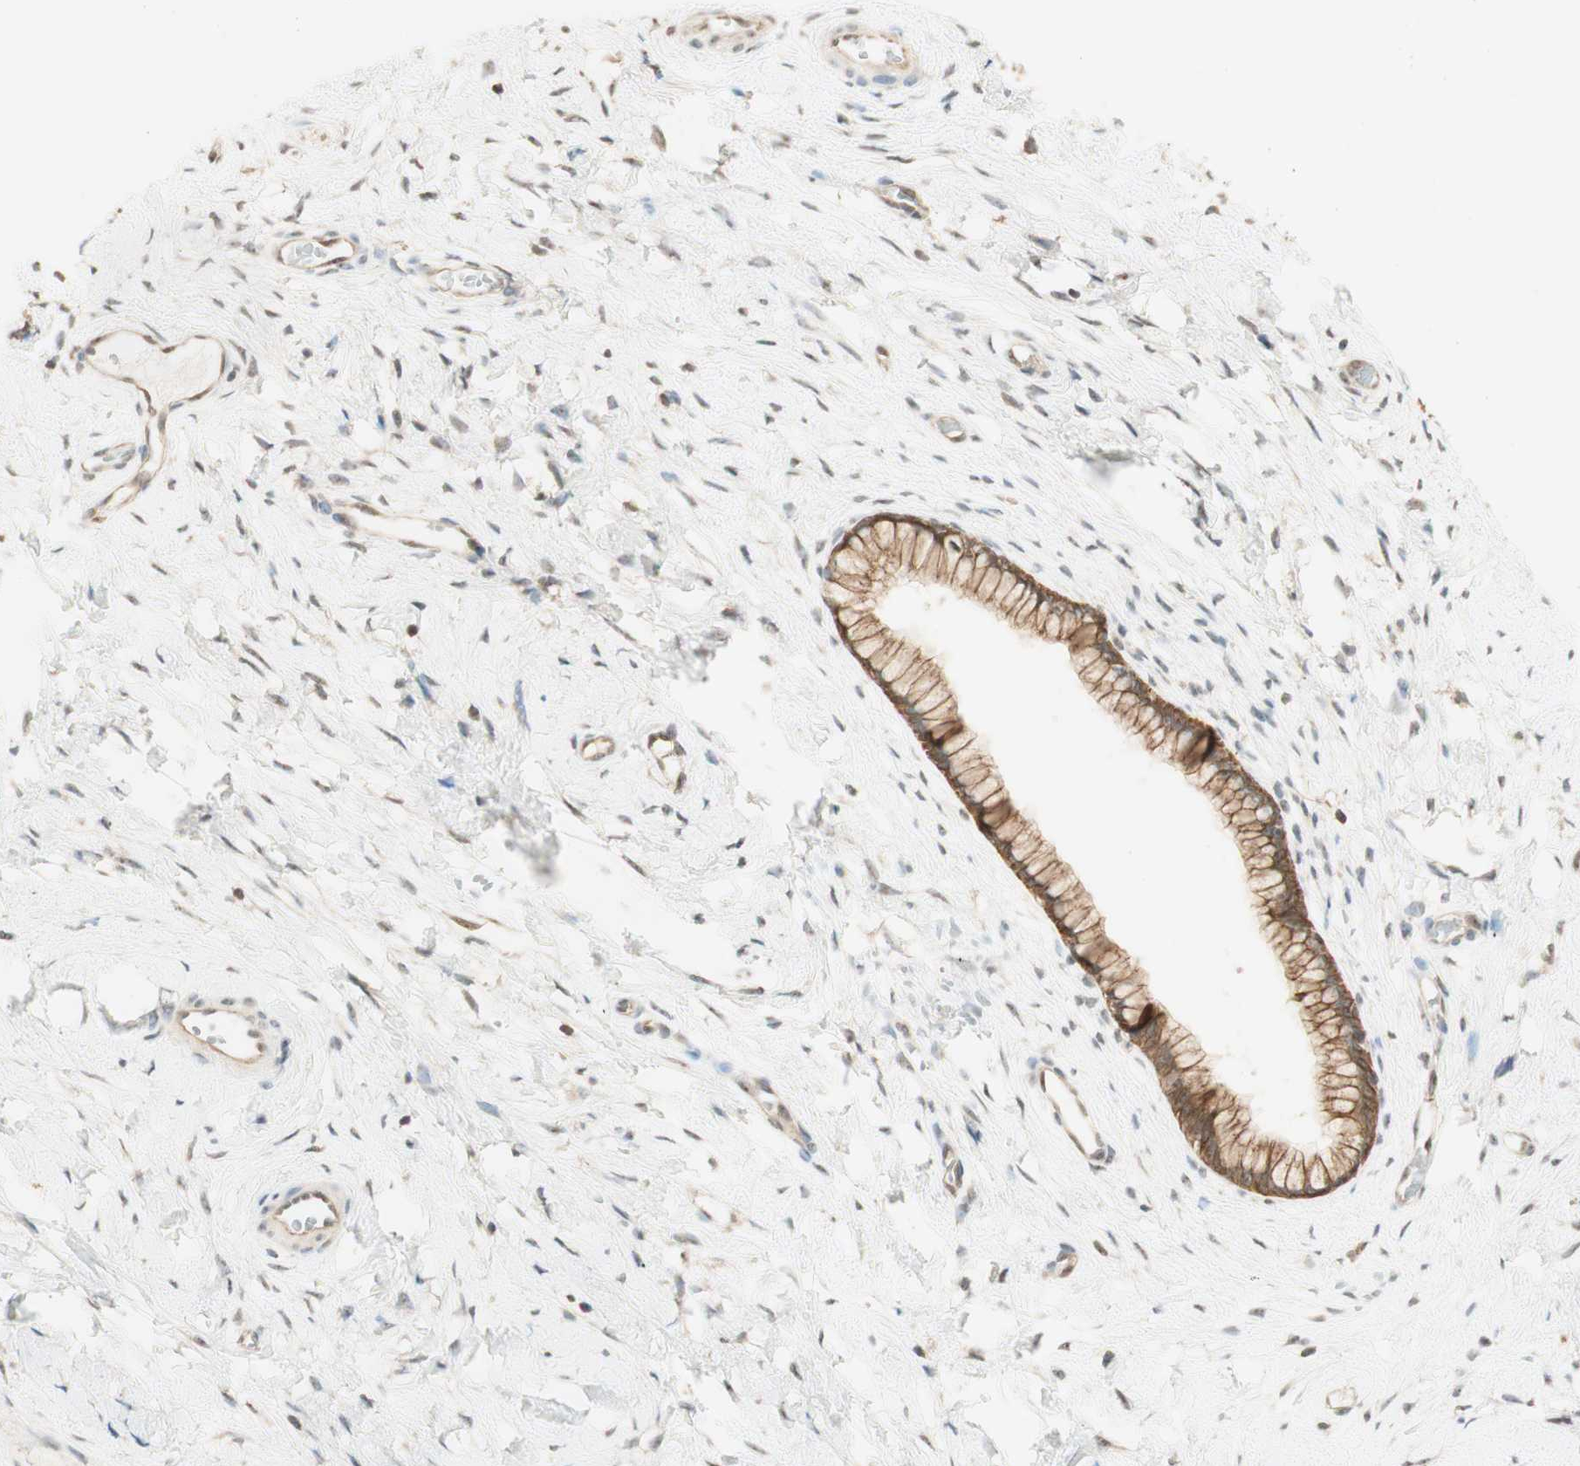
{"staining": {"intensity": "moderate", "quantity": ">75%", "location": "cytoplasmic/membranous"}, "tissue": "cervix", "cell_type": "Glandular cells", "image_type": "normal", "snomed": [{"axis": "morphology", "description": "Normal tissue, NOS"}, {"axis": "topography", "description": "Cervix"}], "caption": "Immunohistochemical staining of unremarkable cervix exhibits >75% levels of moderate cytoplasmic/membranous protein staining in about >75% of glandular cells. (Brightfield microscopy of DAB IHC at high magnification).", "gene": "SPINT2", "patient": {"sex": "female", "age": 65}}